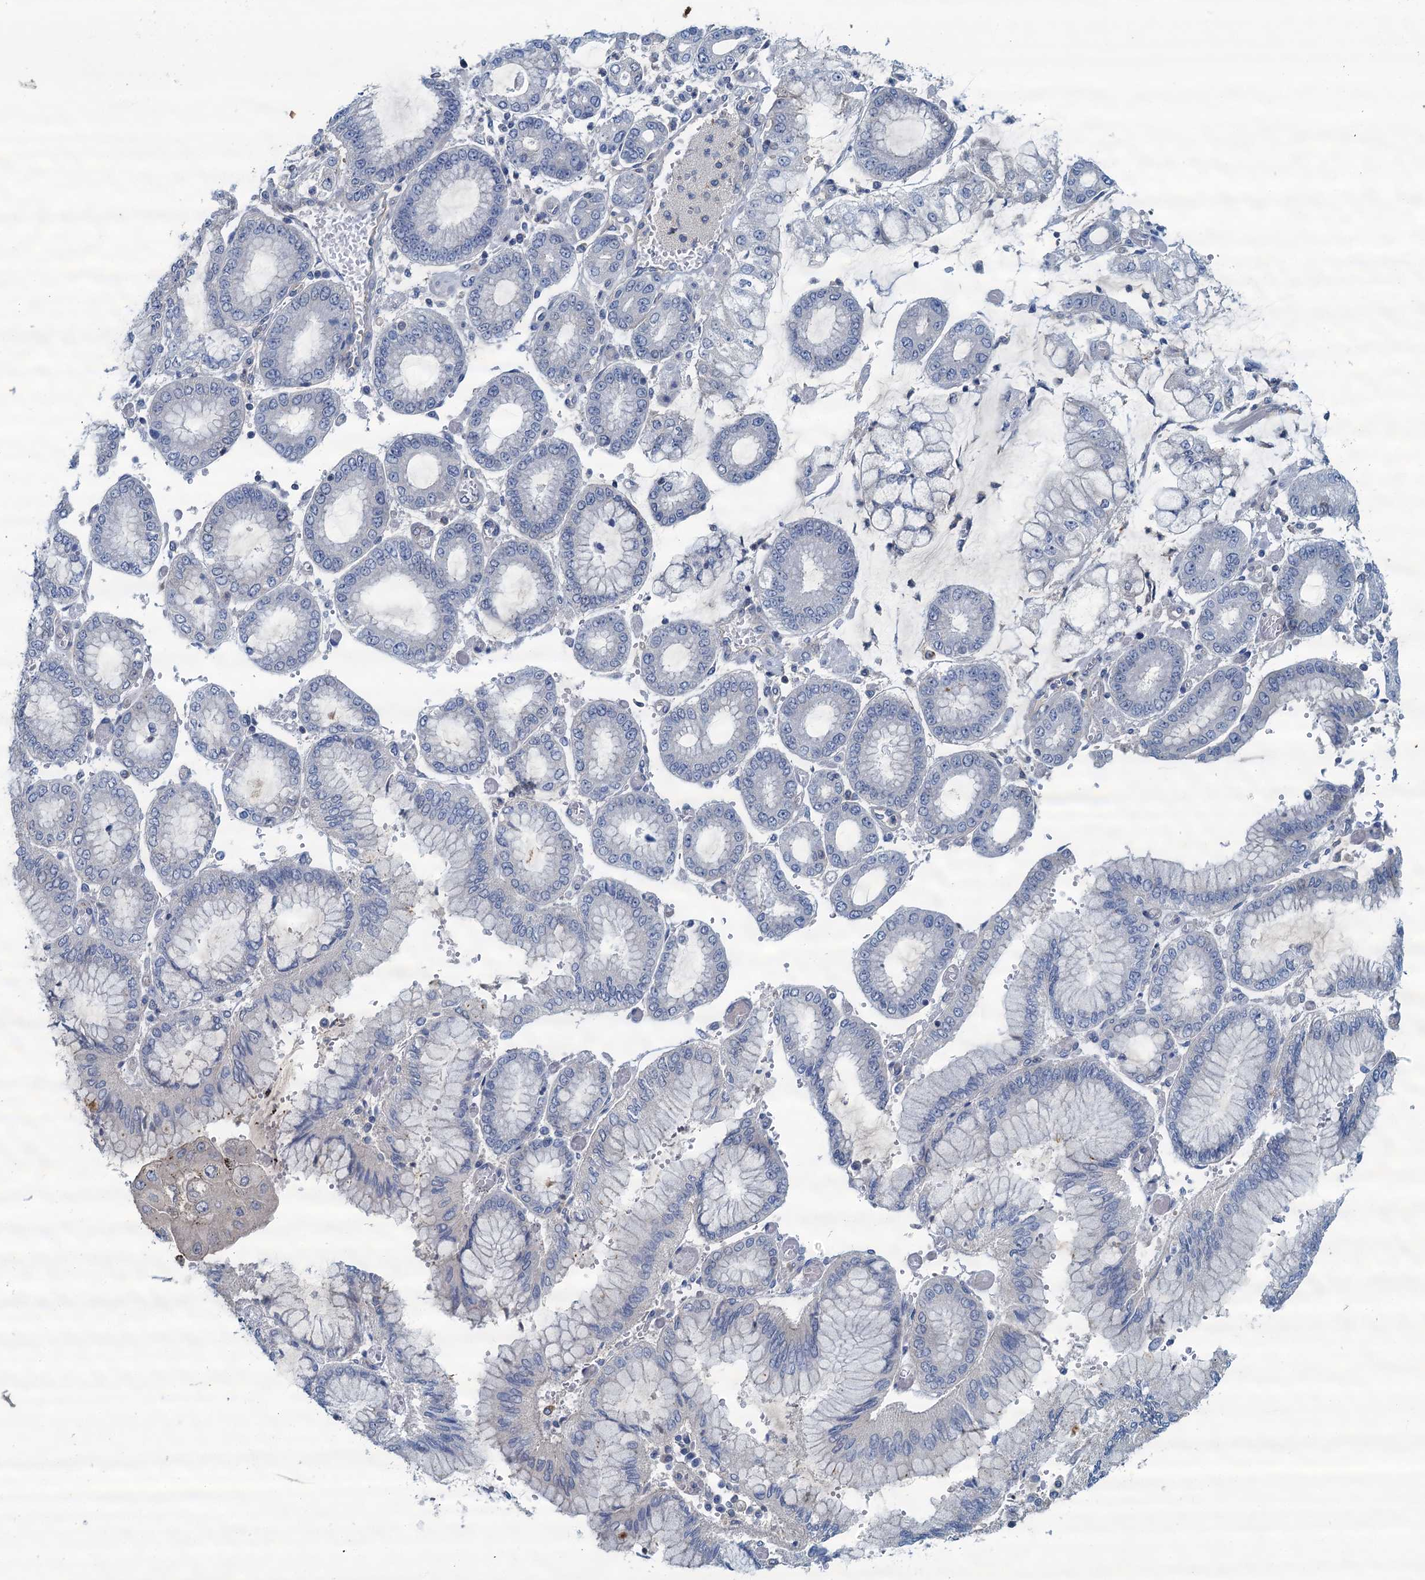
{"staining": {"intensity": "negative", "quantity": "none", "location": "none"}, "tissue": "stomach cancer", "cell_type": "Tumor cells", "image_type": "cancer", "snomed": [{"axis": "morphology", "description": "Adenocarcinoma, NOS"}, {"axis": "topography", "description": "Stomach"}], "caption": "Human adenocarcinoma (stomach) stained for a protein using immunohistochemistry exhibits no staining in tumor cells.", "gene": "THAP10", "patient": {"sex": "male", "age": 76}}